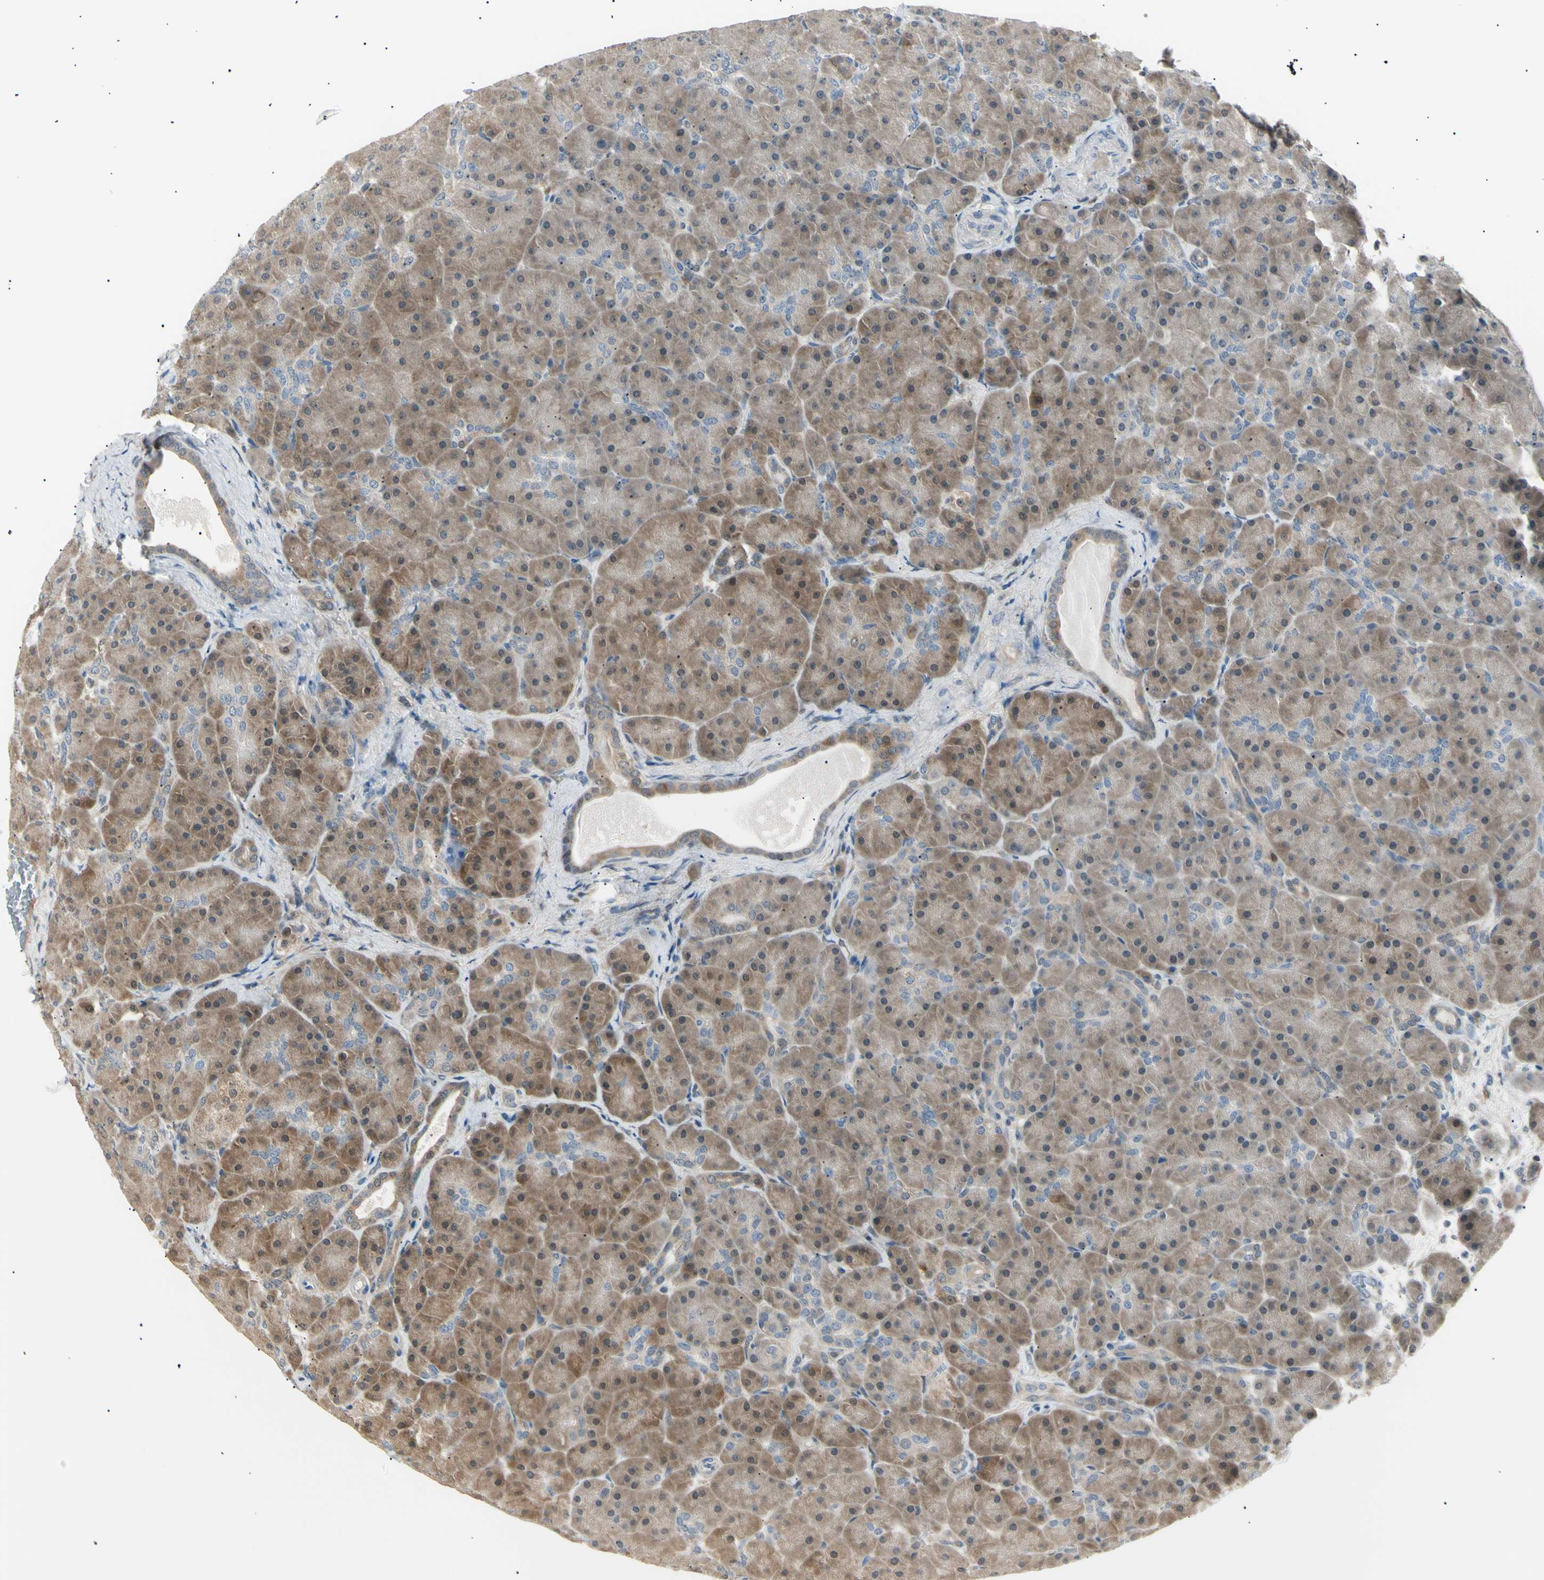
{"staining": {"intensity": "moderate", "quantity": ">75%", "location": "cytoplasmic/membranous"}, "tissue": "pancreas", "cell_type": "Exocrine glandular cells", "image_type": "normal", "snomed": [{"axis": "morphology", "description": "Normal tissue, NOS"}, {"axis": "topography", "description": "Pancreas"}], "caption": "A histopathology image of pancreas stained for a protein displays moderate cytoplasmic/membranous brown staining in exocrine glandular cells.", "gene": "LHPP", "patient": {"sex": "male", "age": 66}}